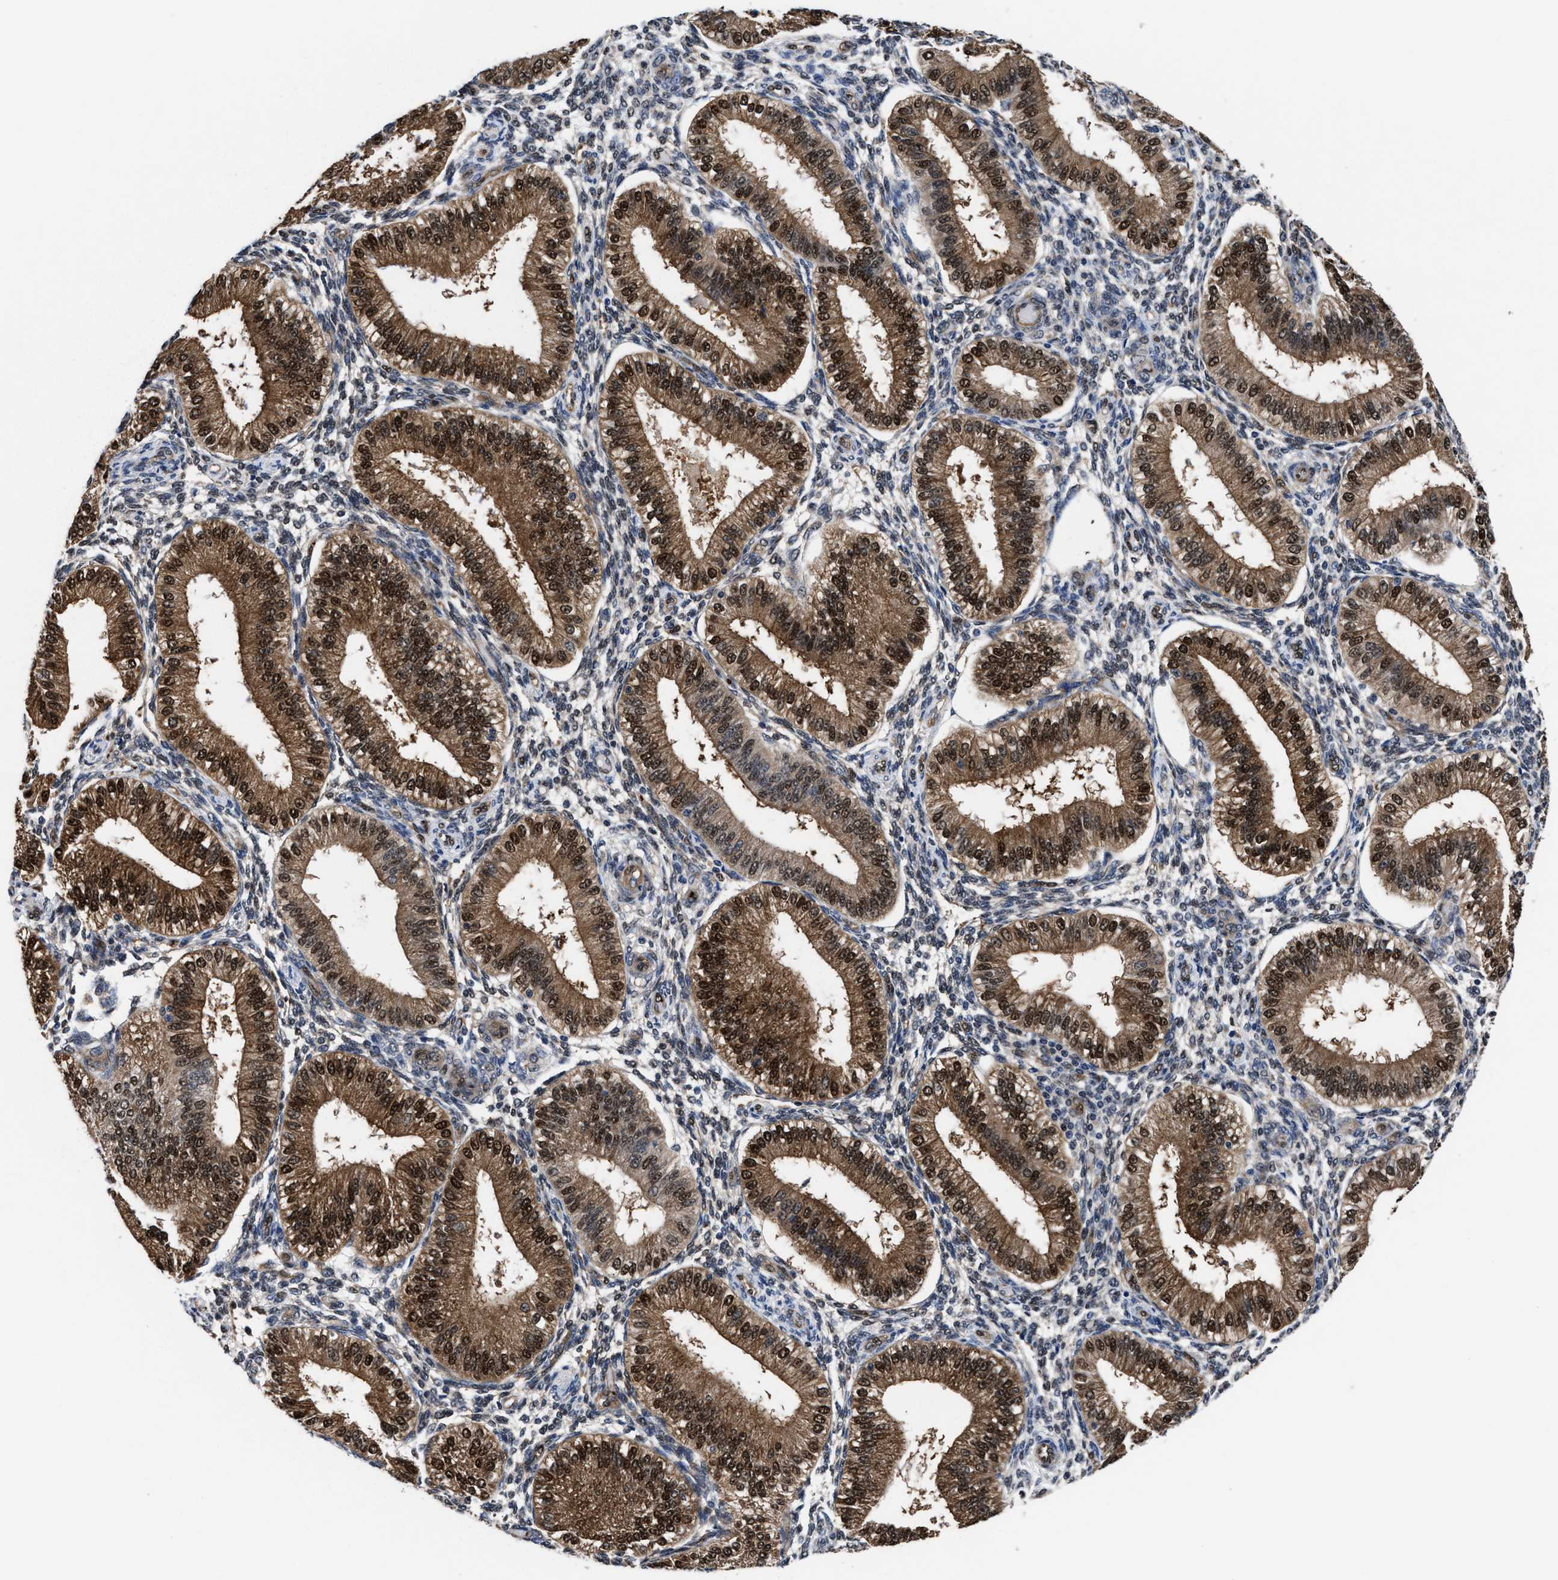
{"staining": {"intensity": "negative", "quantity": "none", "location": "none"}, "tissue": "endometrium", "cell_type": "Cells in endometrial stroma", "image_type": "normal", "snomed": [{"axis": "morphology", "description": "Normal tissue, NOS"}, {"axis": "topography", "description": "Endometrium"}], "caption": "High magnification brightfield microscopy of normal endometrium stained with DAB (3,3'-diaminobenzidine) (brown) and counterstained with hematoxylin (blue): cells in endometrial stroma show no significant positivity. (Brightfield microscopy of DAB (3,3'-diaminobenzidine) immunohistochemistry (IHC) at high magnification).", "gene": "ACLY", "patient": {"sex": "female", "age": 39}}